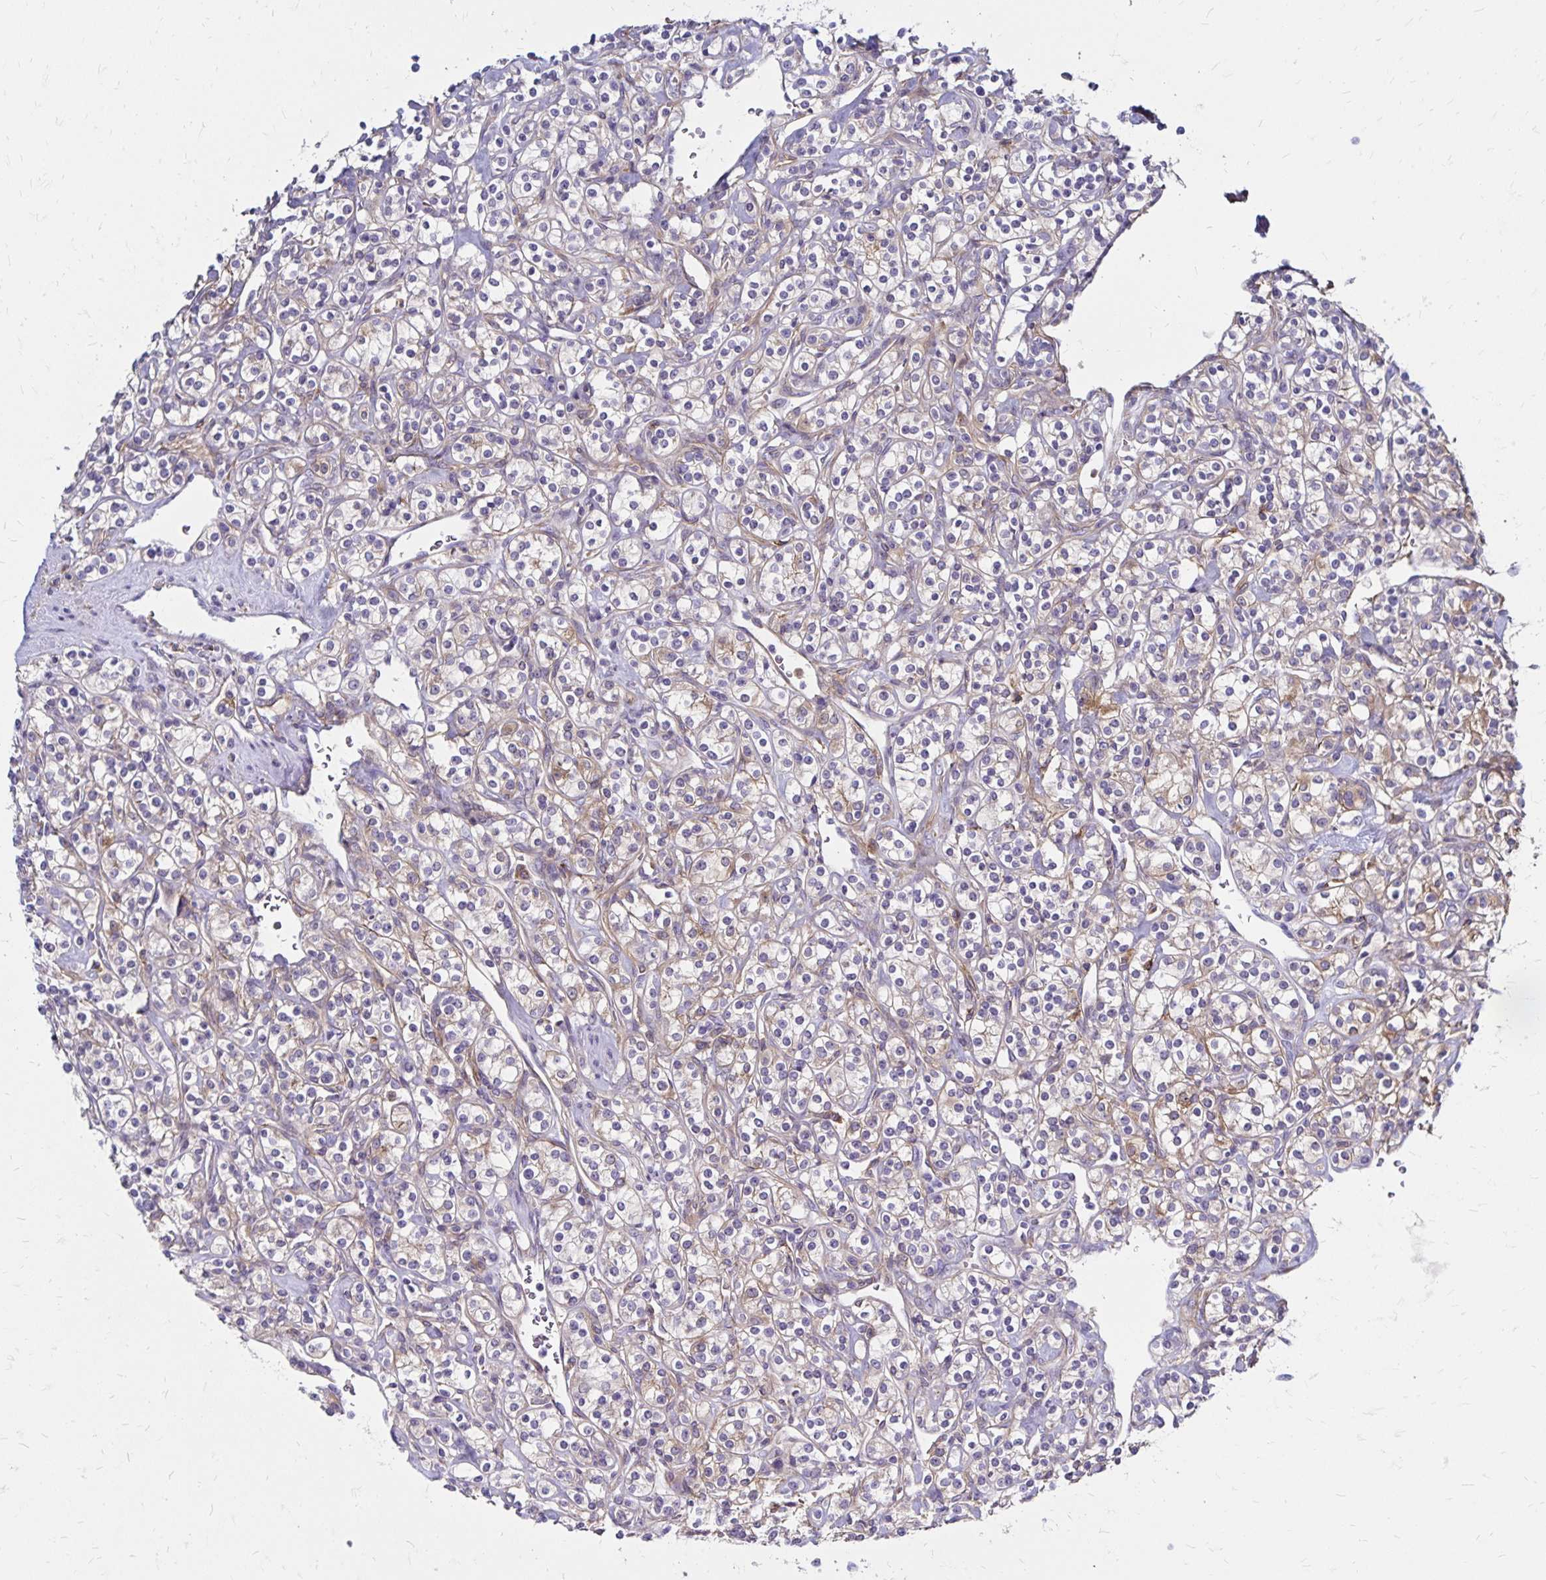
{"staining": {"intensity": "weak", "quantity": "25%-75%", "location": "cytoplasmic/membranous"}, "tissue": "renal cancer", "cell_type": "Tumor cells", "image_type": "cancer", "snomed": [{"axis": "morphology", "description": "Adenocarcinoma, NOS"}, {"axis": "topography", "description": "Kidney"}], "caption": "Tumor cells reveal low levels of weak cytoplasmic/membranous staining in about 25%-75% of cells in renal cancer (adenocarcinoma).", "gene": "TNS3", "patient": {"sex": "male", "age": 77}}